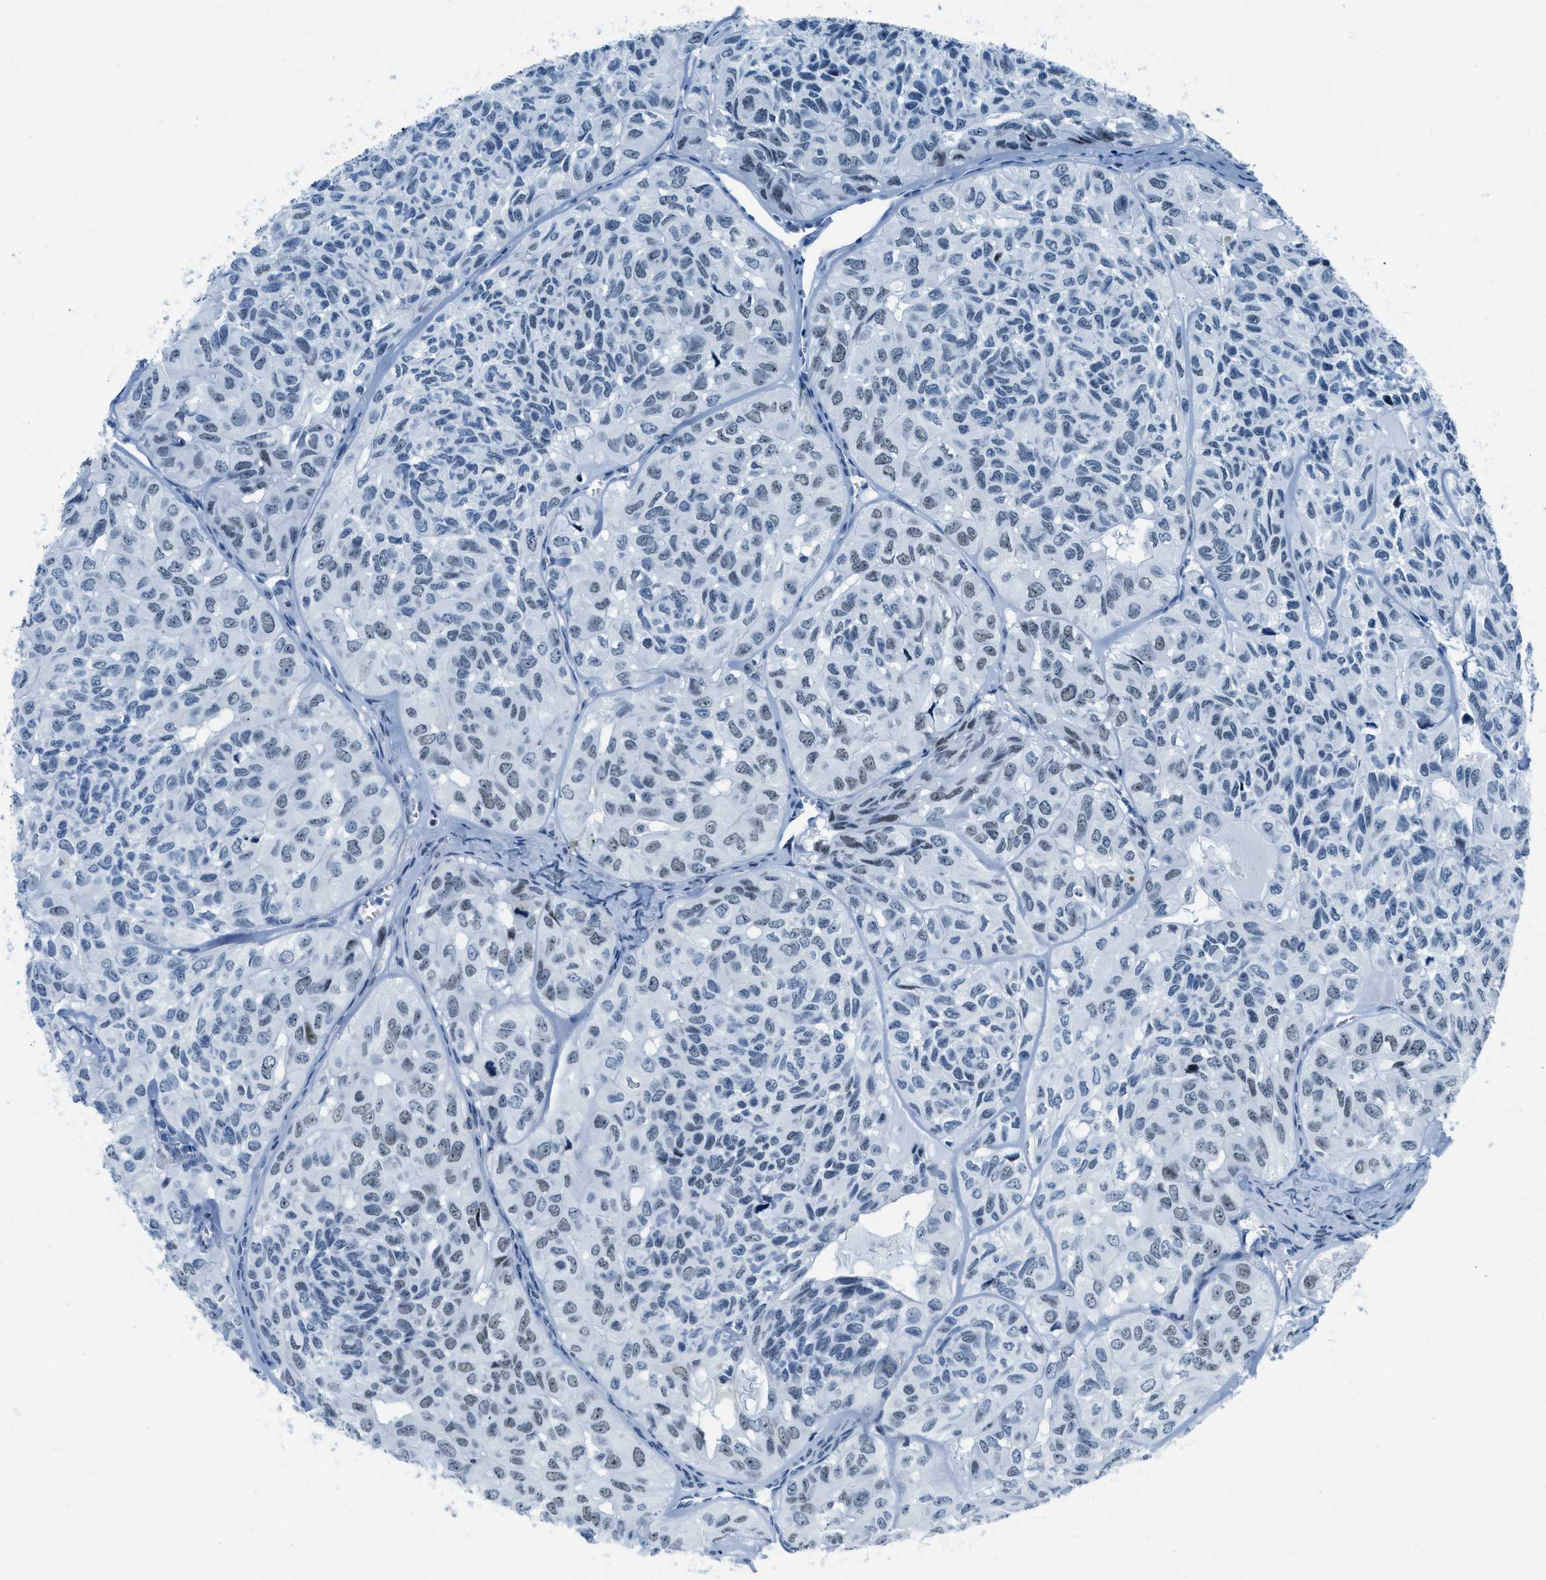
{"staining": {"intensity": "weak", "quantity": "<25%", "location": "nuclear"}, "tissue": "head and neck cancer", "cell_type": "Tumor cells", "image_type": "cancer", "snomed": [{"axis": "morphology", "description": "Adenocarcinoma, NOS"}, {"axis": "topography", "description": "Salivary gland, NOS"}, {"axis": "topography", "description": "Head-Neck"}], "caption": "Histopathology image shows no significant protein positivity in tumor cells of head and neck adenocarcinoma. (Stains: DAB (3,3'-diaminobenzidine) IHC with hematoxylin counter stain, Microscopy: brightfield microscopy at high magnification).", "gene": "PLA2G2A", "patient": {"sex": "female", "age": 76}}